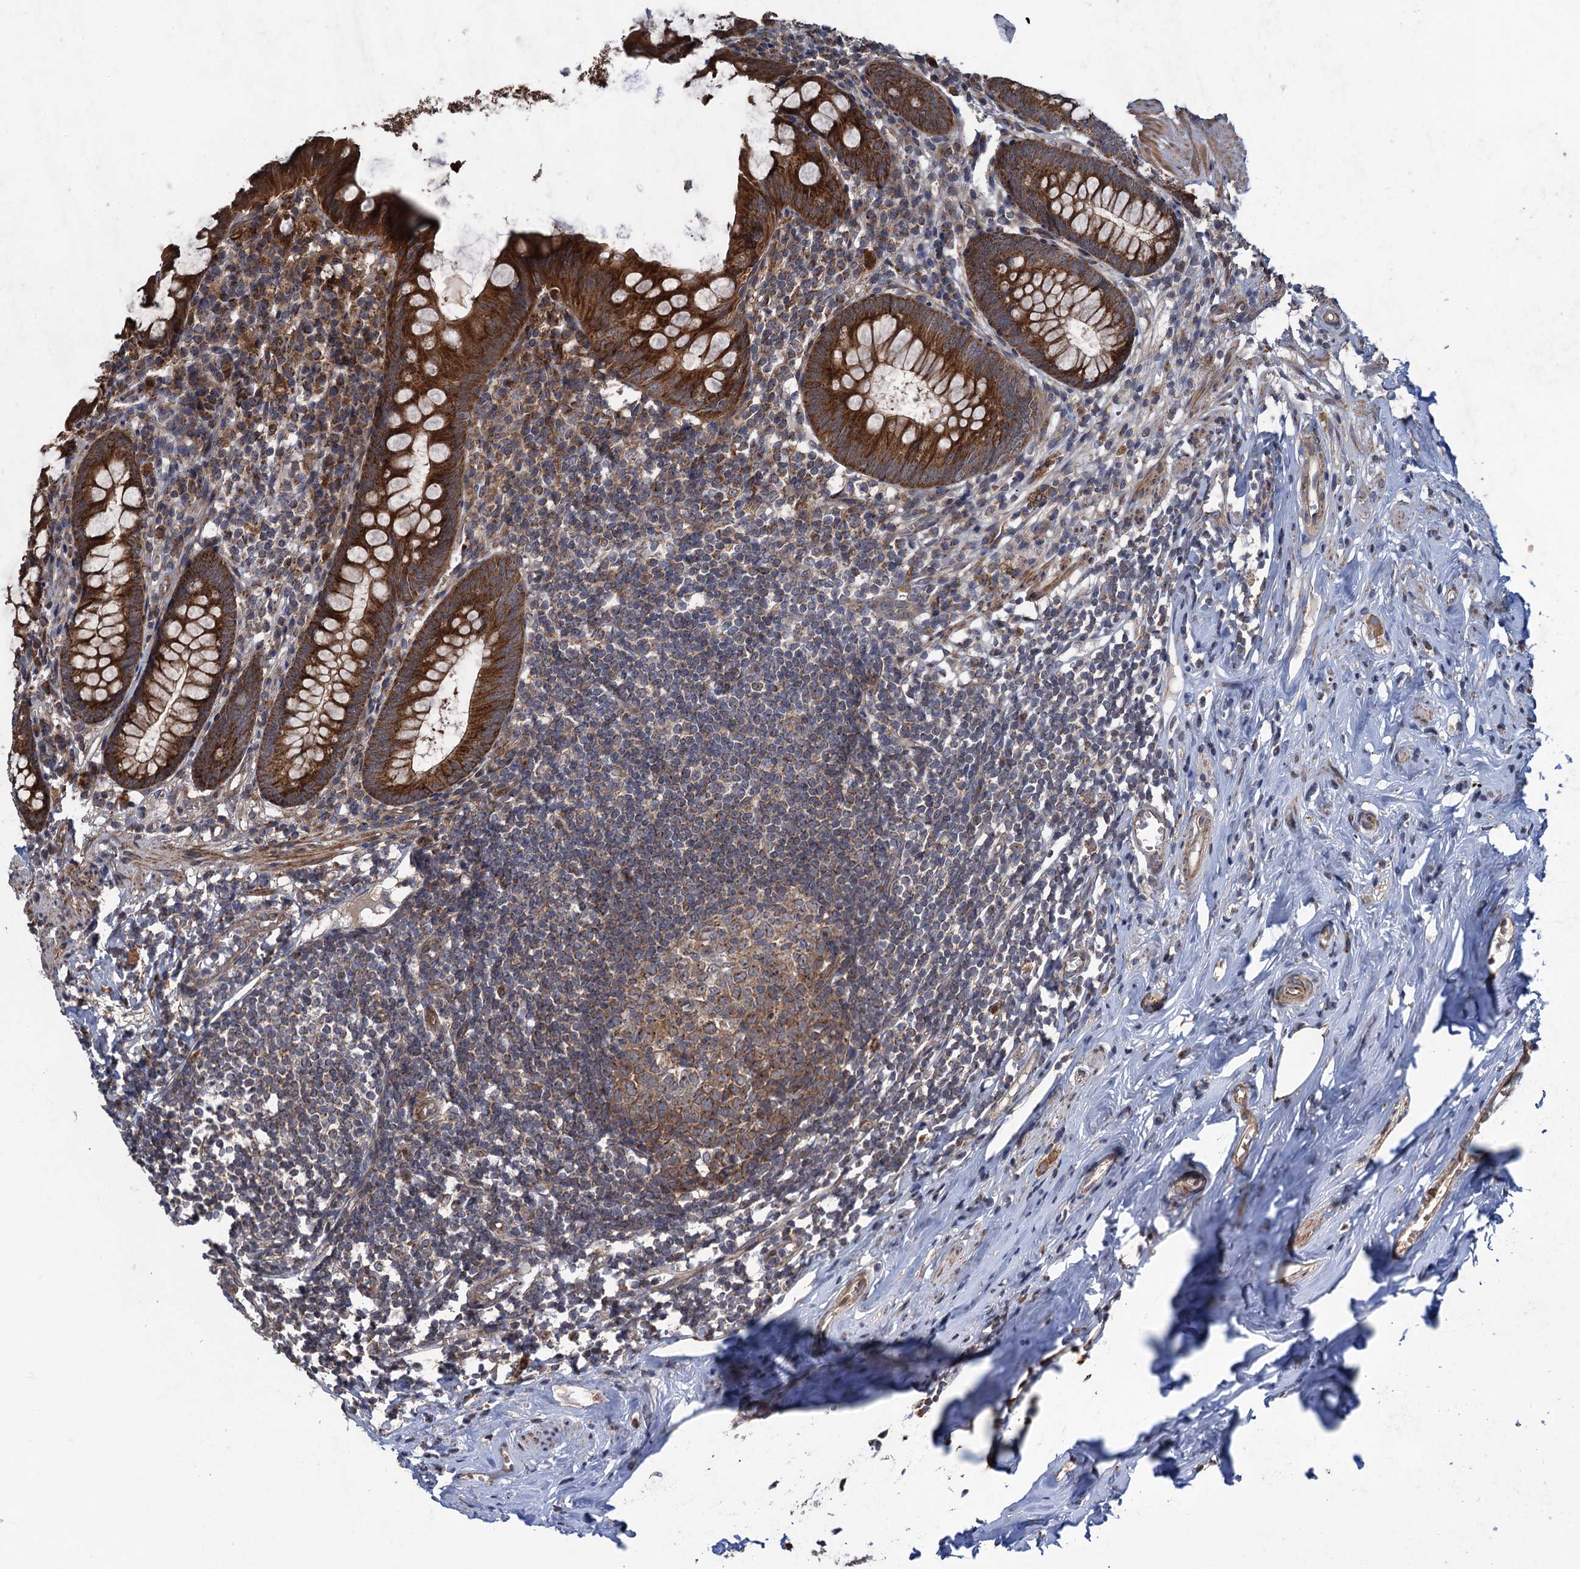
{"staining": {"intensity": "strong", "quantity": ">75%", "location": "cytoplasmic/membranous"}, "tissue": "appendix", "cell_type": "Glandular cells", "image_type": "normal", "snomed": [{"axis": "morphology", "description": "Normal tissue, NOS"}, {"axis": "topography", "description": "Appendix"}], "caption": "This histopathology image demonstrates immunohistochemistry staining of unremarkable human appendix, with high strong cytoplasmic/membranous expression in approximately >75% of glandular cells.", "gene": "HAUS1", "patient": {"sex": "female", "age": 51}}